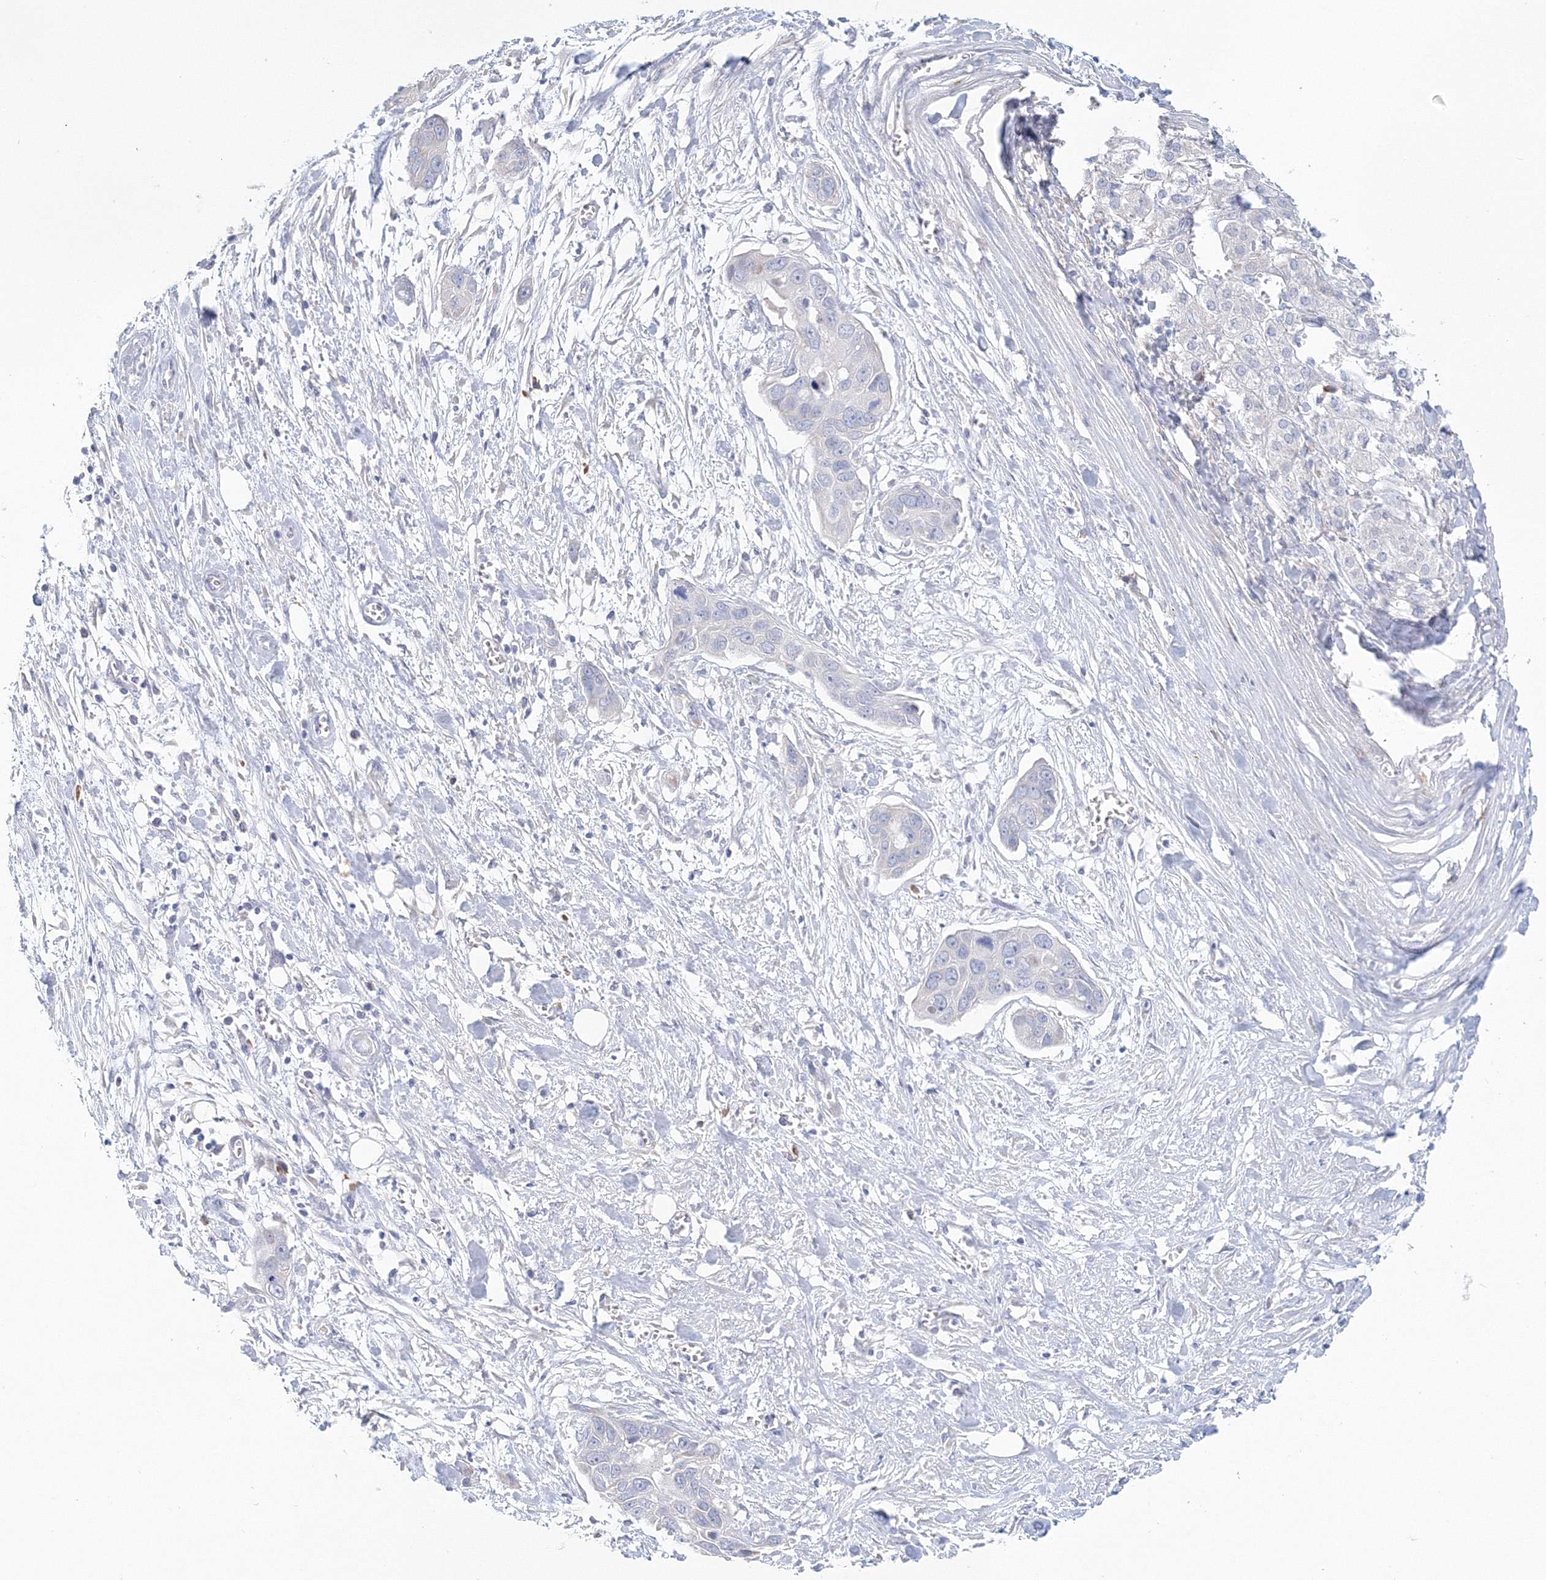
{"staining": {"intensity": "negative", "quantity": "none", "location": "none"}, "tissue": "pancreatic cancer", "cell_type": "Tumor cells", "image_type": "cancer", "snomed": [{"axis": "morphology", "description": "Adenocarcinoma, NOS"}, {"axis": "topography", "description": "Pancreas"}], "caption": "IHC of pancreatic adenocarcinoma exhibits no positivity in tumor cells.", "gene": "VSIG1", "patient": {"sex": "female", "age": 60}}